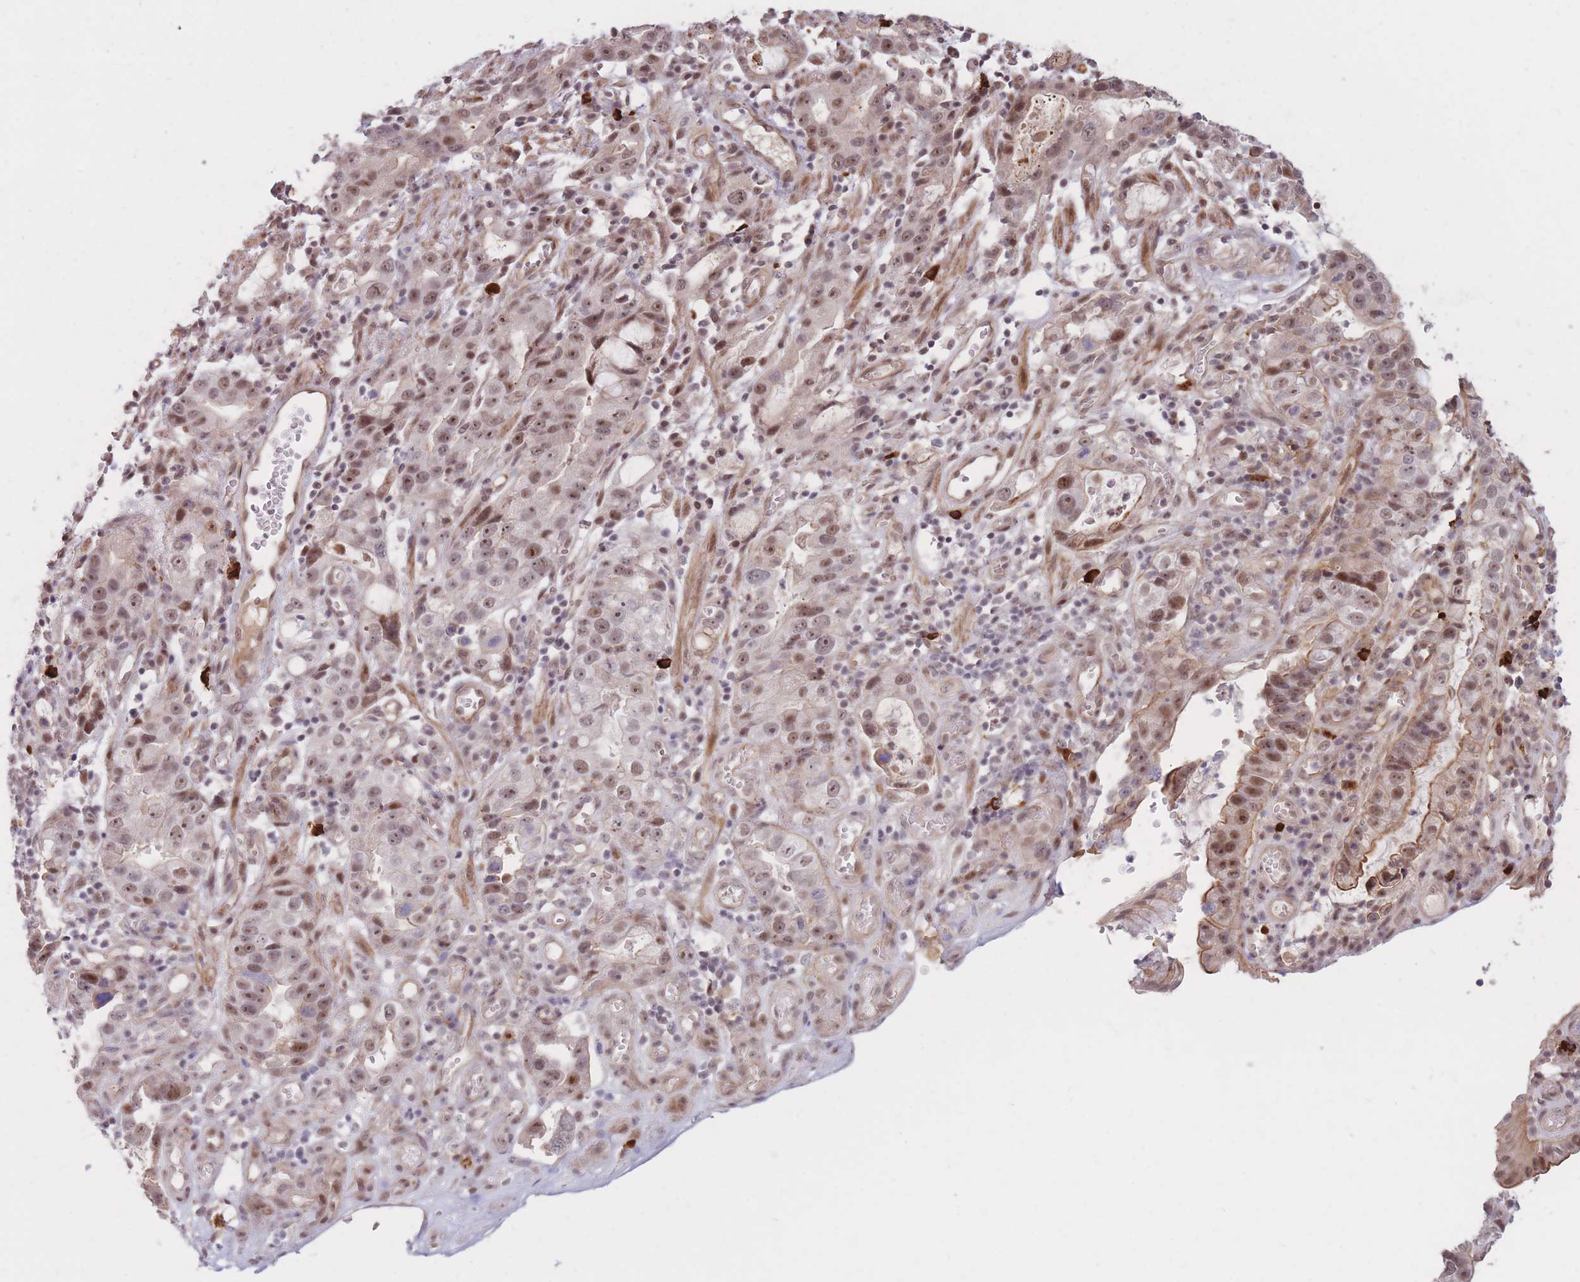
{"staining": {"intensity": "moderate", "quantity": ">75%", "location": "nuclear"}, "tissue": "stomach cancer", "cell_type": "Tumor cells", "image_type": "cancer", "snomed": [{"axis": "morphology", "description": "Adenocarcinoma, NOS"}, {"axis": "topography", "description": "Stomach"}], "caption": "Stomach cancer stained with a protein marker reveals moderate staining in tumor cells.", "gene": "ERICH6B", "patient": {"sex": "male", "age": 55}}